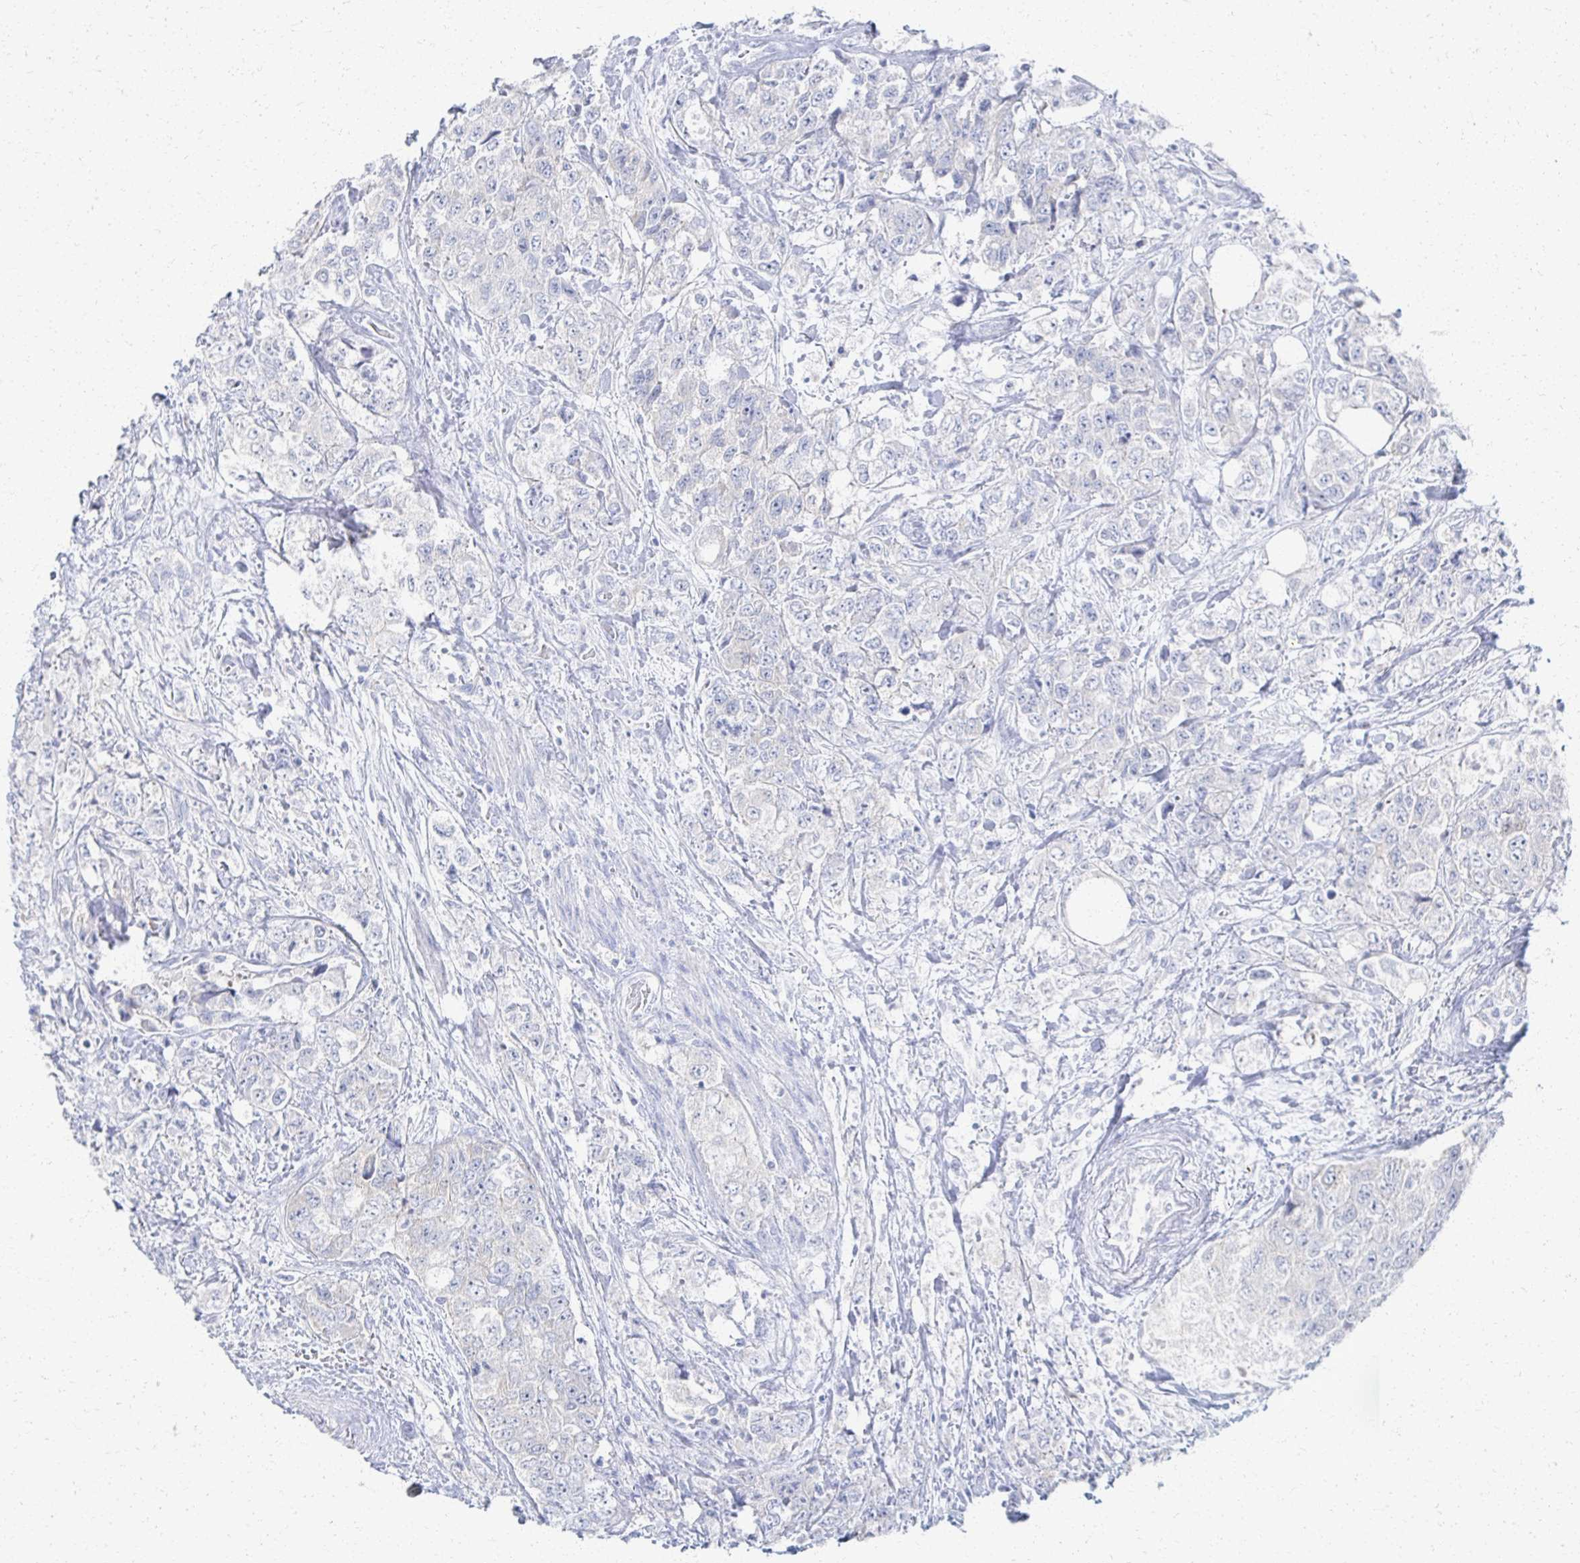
{"staining": {"intensity": "negative", "quantity": "none", "location": "none"}, "tissue": "urothelial cancer", "cell_type": "Tumor cells", "image_type": "cancer", "snomed": [{"axis": "morphology", "description": "Urothelial carcinoma, High grade"}, {"axis": "topography", "description": "Urinary bladder"}], "caption": "Tumor cells show no significant protein positivity in urothelial cancer.", "gene": "PRR20A", "patient": {"sex": "female", "age": 78}}